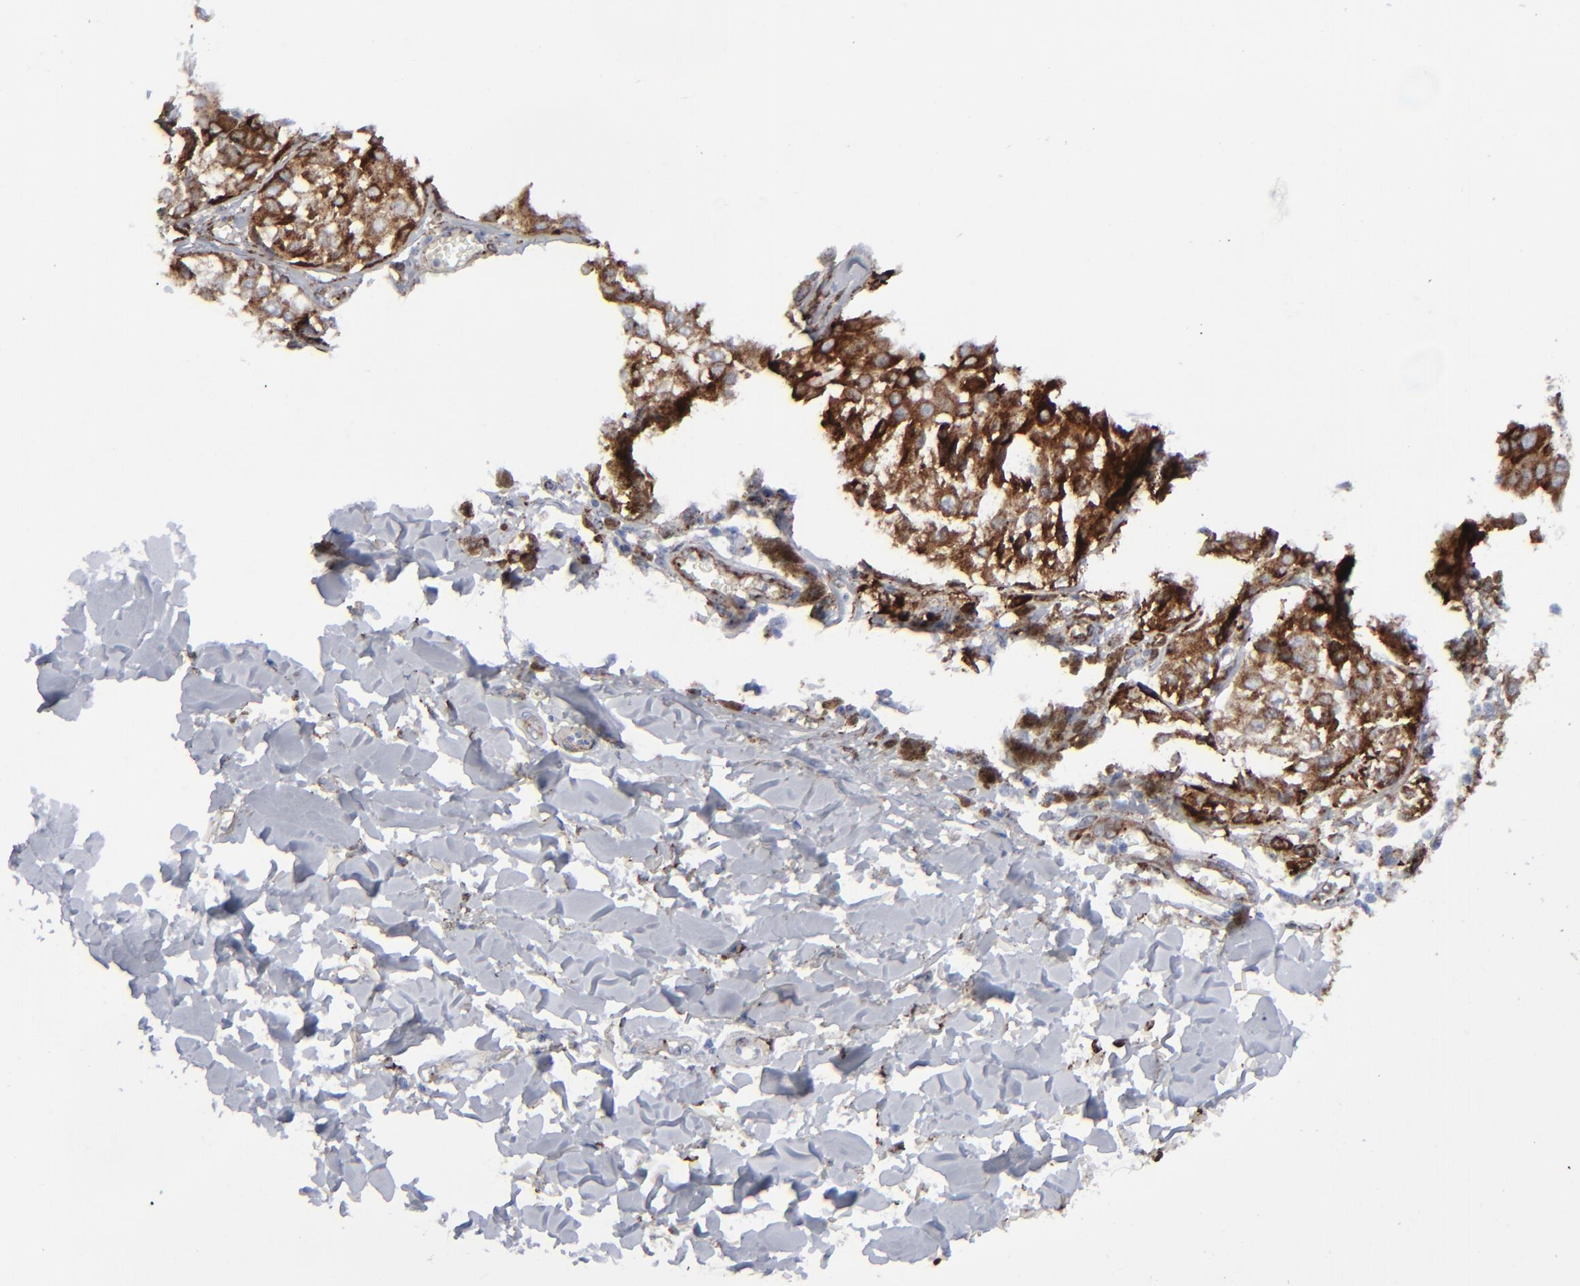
{"staining": {"intensity": "strong", "quantity": ">75%", "location": "cytoplasmic/membranous"}, "tissue": "melanoma", "cell_type": "Tumor cells", "image_type": "cancer", "snomed": [{"axis": "morphology", "description": "Malignant melanoma, NOS"}, {"axis": "topography", "description": "Skin"}], "caption": "Malignant melanoma stained with DAB immunohistochemistry (IHC) demonstrates high levels of strong cytoplasmic/membranous positivity in about >75% of tumor cells. (DAB IHC with brightfield microscopy, high magnification).", "gene": "SPARC", "patient": {"sex": "female", "age": 82}}